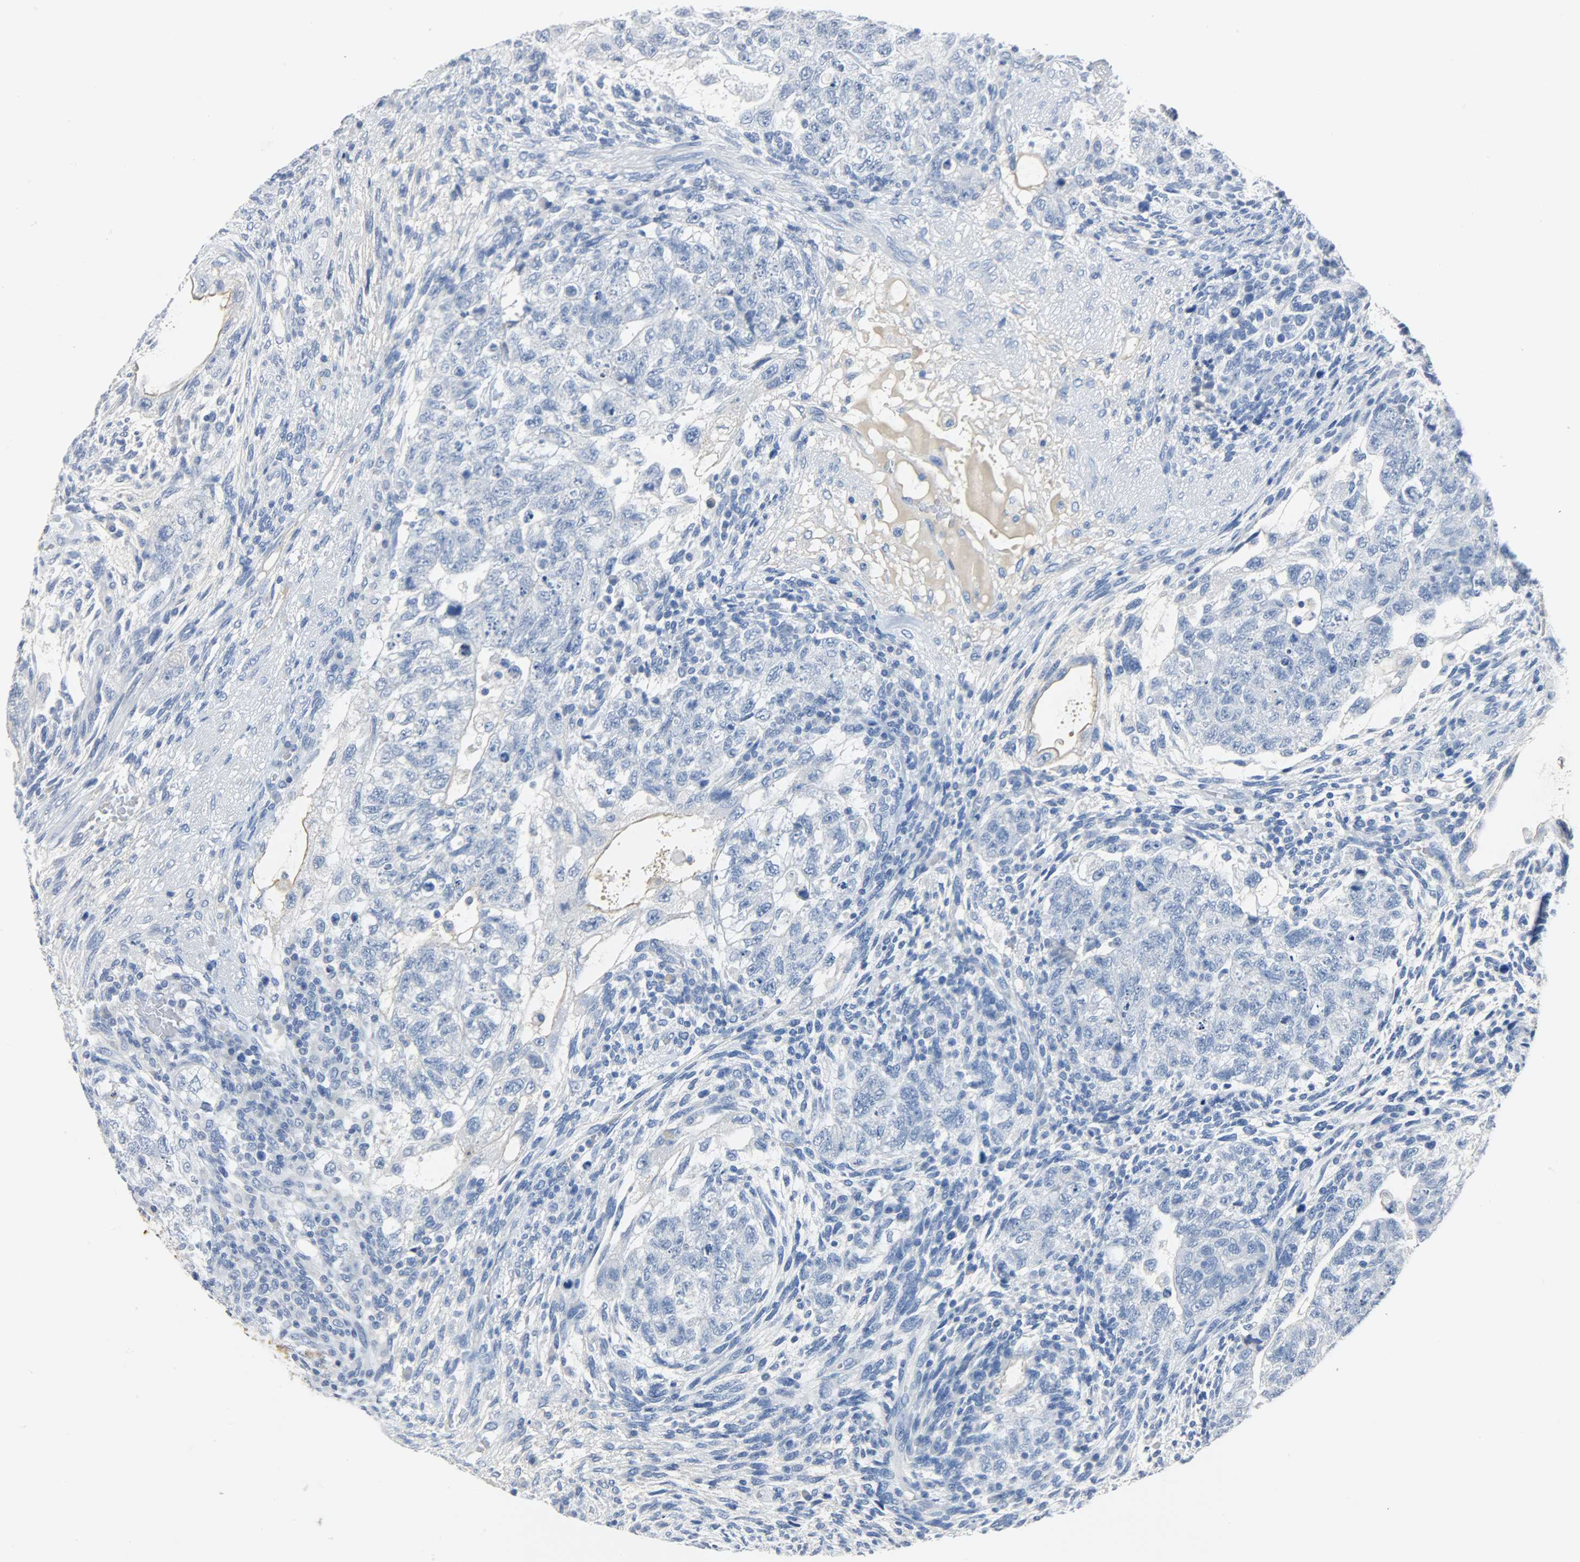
{"staining": {"intensity": "negative", "quantity": "none", "location": "none"}, "tissue": "testis cancer", "cell_type": "Tumor cells", "image_type": "cancer", "snomed": [{"axis": "morphology", "description": "Normal tissue, NOS"}, {"axis": "morphology", "description": "Carcinoma, Embryonal, NOS"}, {"axis": "topography", "description": "Testis"}], "caption": "This is an IHC micrograph of testis cancer. There is no staining in tumor cells.", "gene": "CRP", "patient": {"sex": "male", "age": 36}}